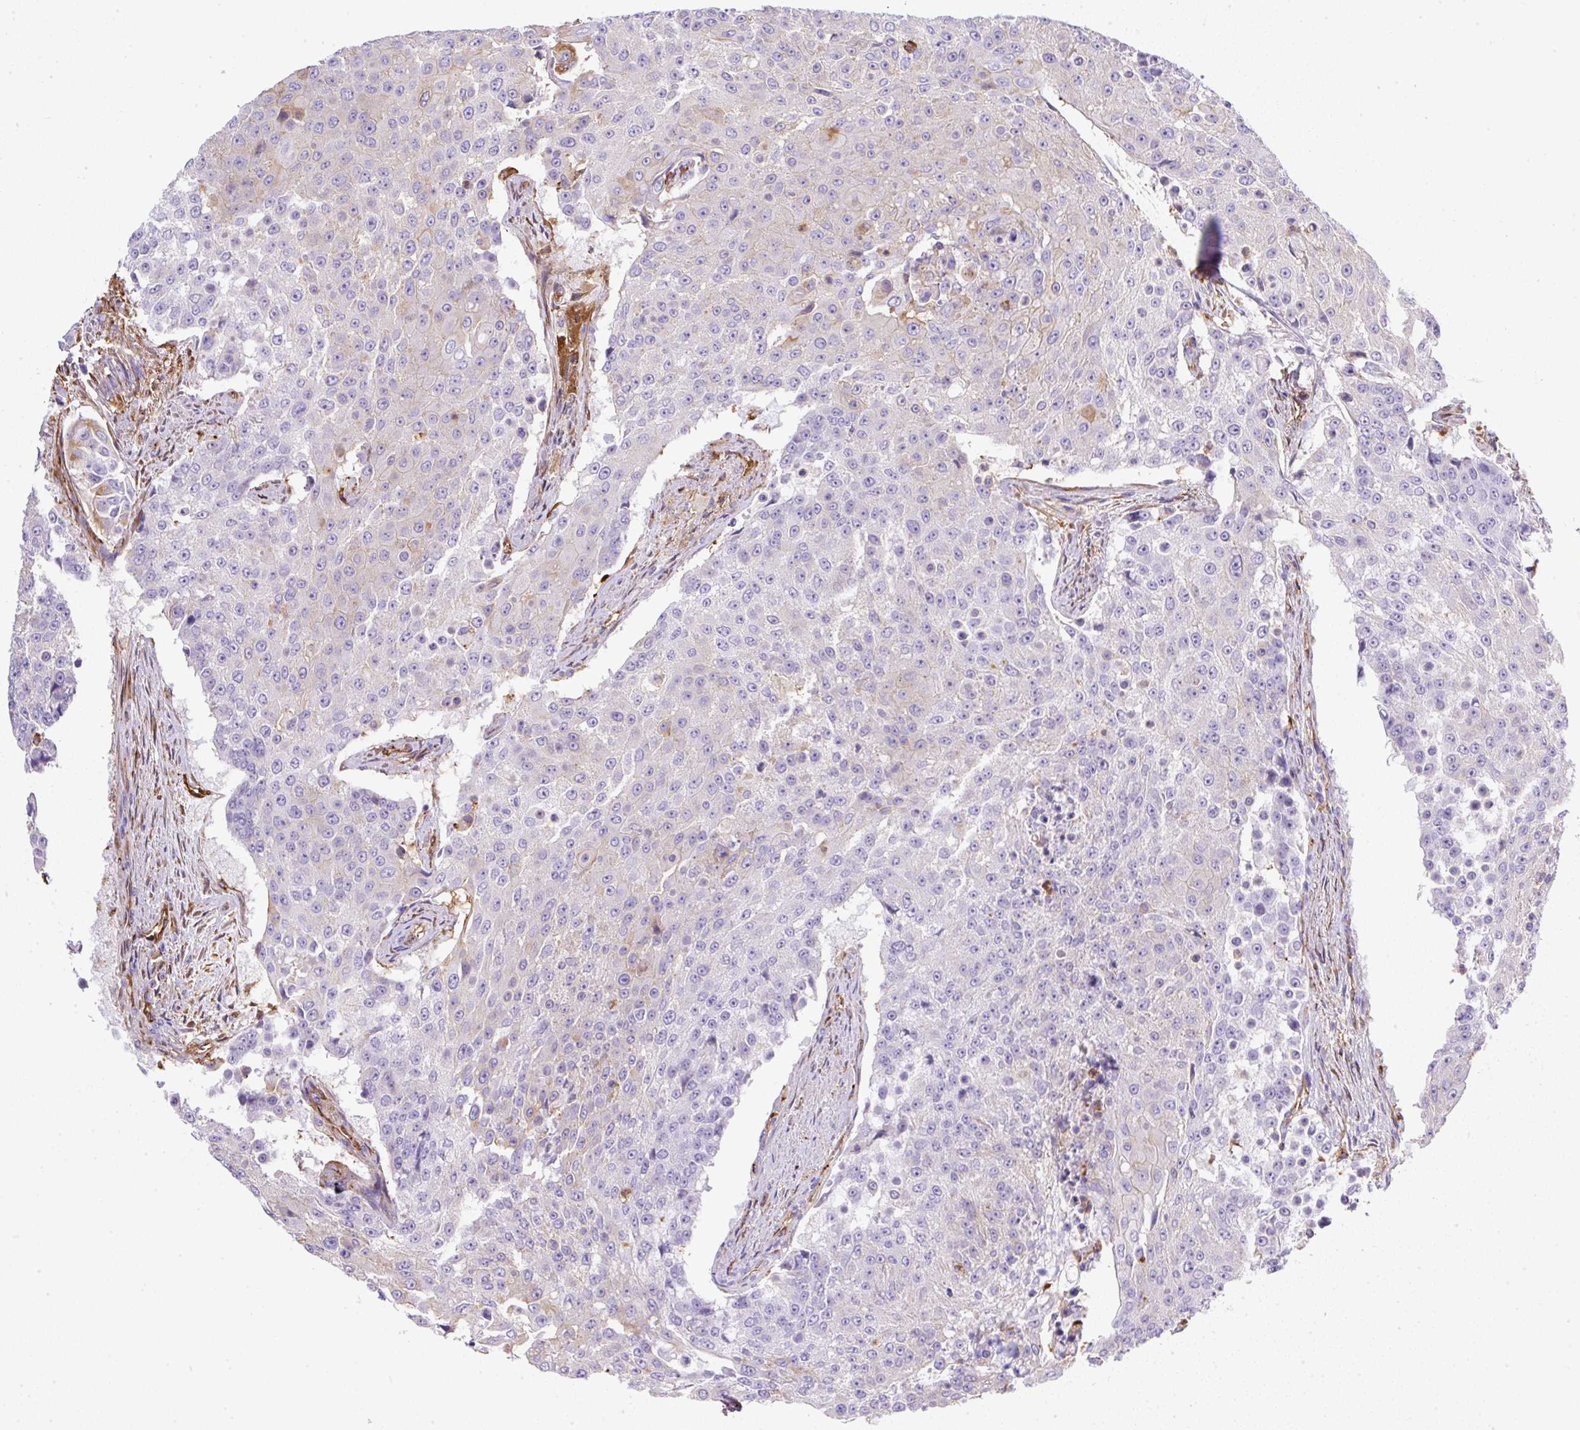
{"staining": {"intensity": "negative", "quantity": "none", "location": "none"}, "tissue": "urothelial cancer", "cell_type": "Tumor cells", "image_type": "cancer", "snomed": [{"axis": "morphology", "description": "Urothelial carcinoma, High grade"}, {"axis": "topography", "description": "Urinary bladder"}], "caption": "High magnification brightfield microscopy of urothelial cancer stained with DAB (brown) and counterstained with hematoxylin (blue): tumor cells show no significant positivity.", "gene": "MAGEB5", "patient": {"sex": "female", "age": 63}}